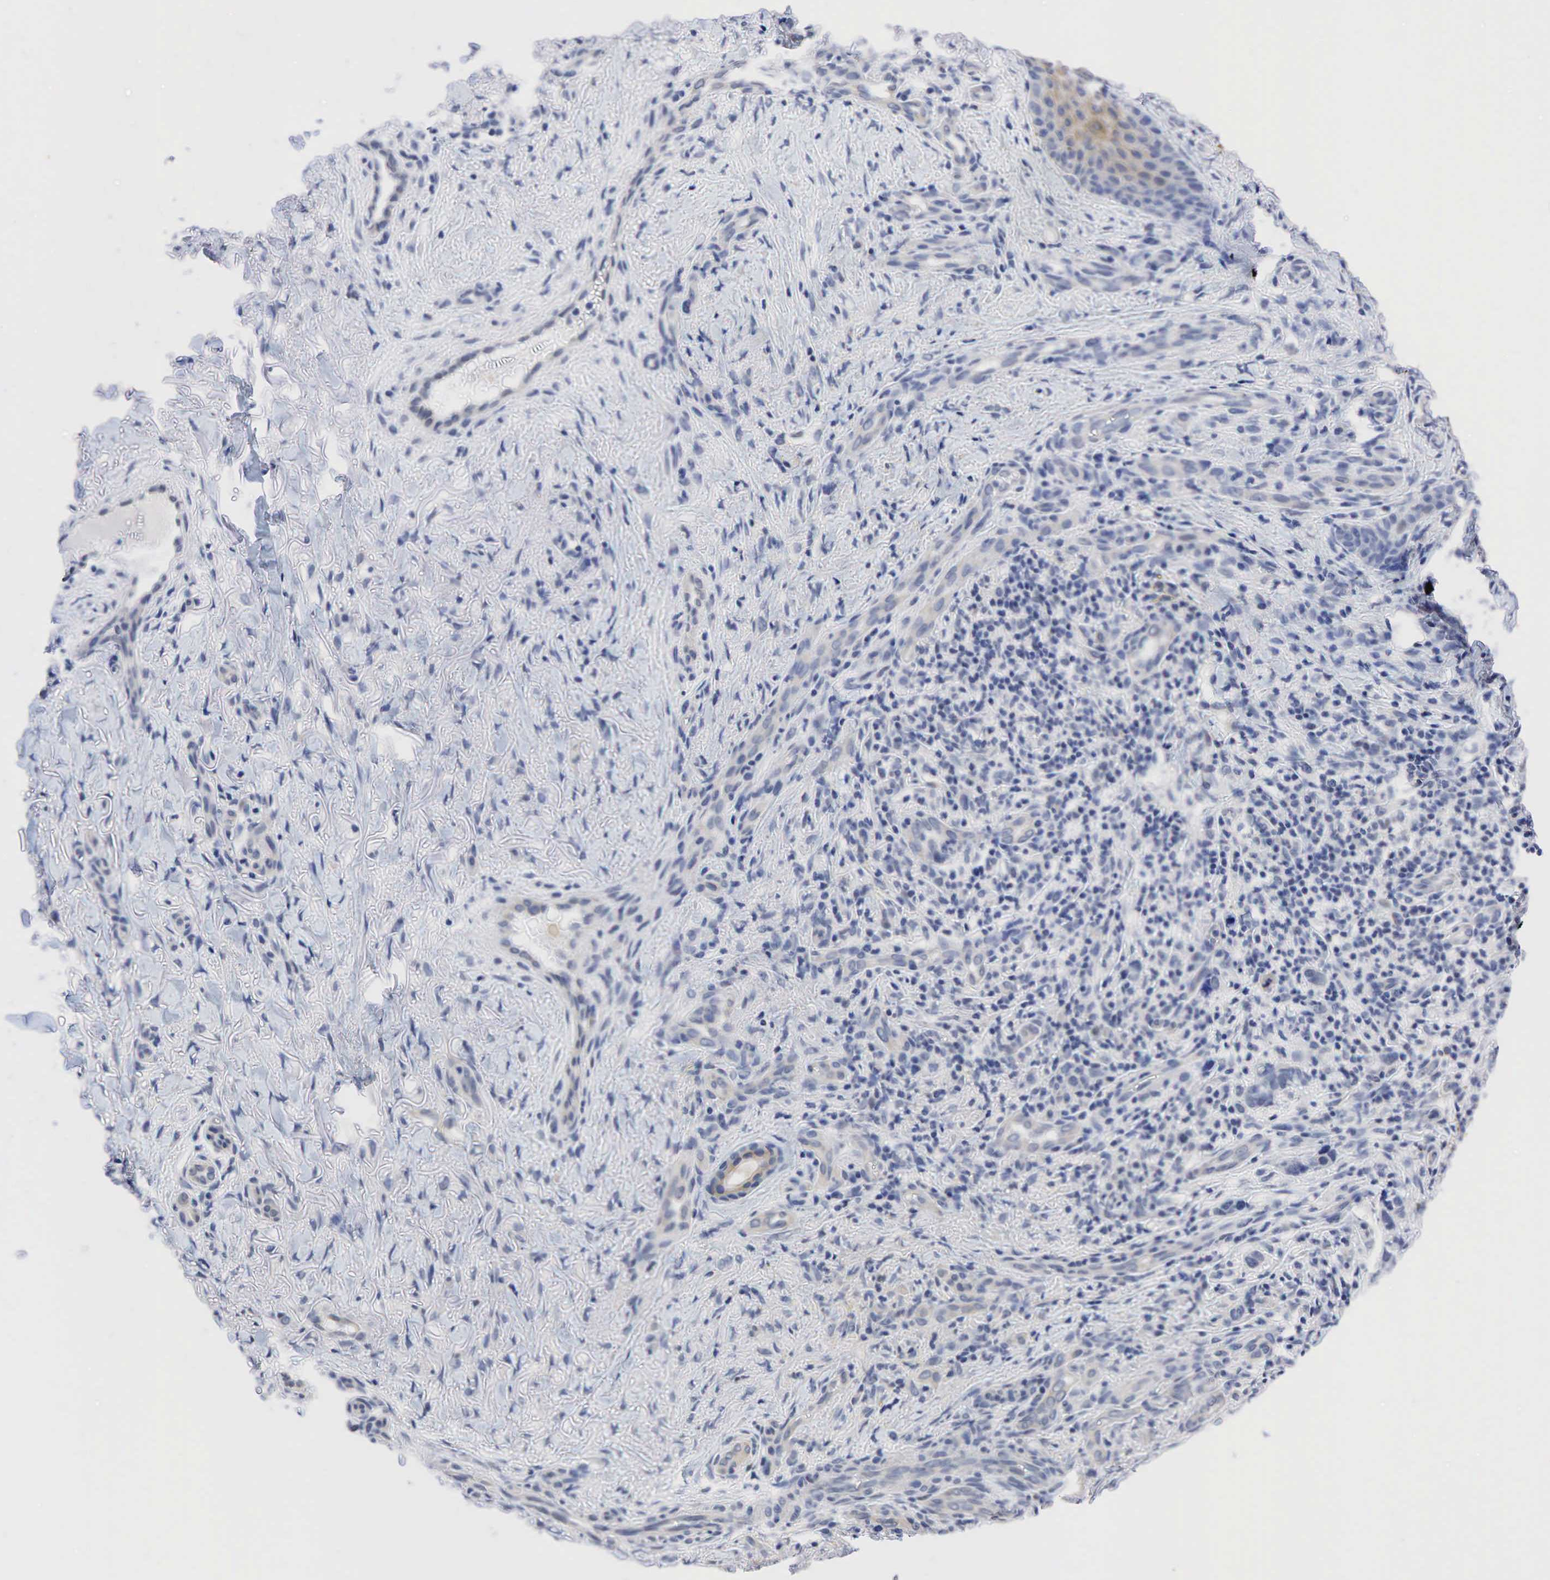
{"staining": {"intensity": "weak", "quantity": "<25%", "location": "cytoplasmic/membranous"}, "tissue": "skin cancer", "cell_type": "Tumor cells", "image_type": "cancer", "snomed": [{"axis": "morphology", "description": "Normal tissue, NOS"}, {"axis": "morphology", "description": "Basal cell carcinoma"}, {"axis": "topography", "description": "Skin"}], "caption": "Immunohistochemical staining of human skin cancer (basal cell carcinoma) reveals no significant positivity in tumor cells.", "gene": "PGR", "patient": {"sex": "male", "age": 81}}